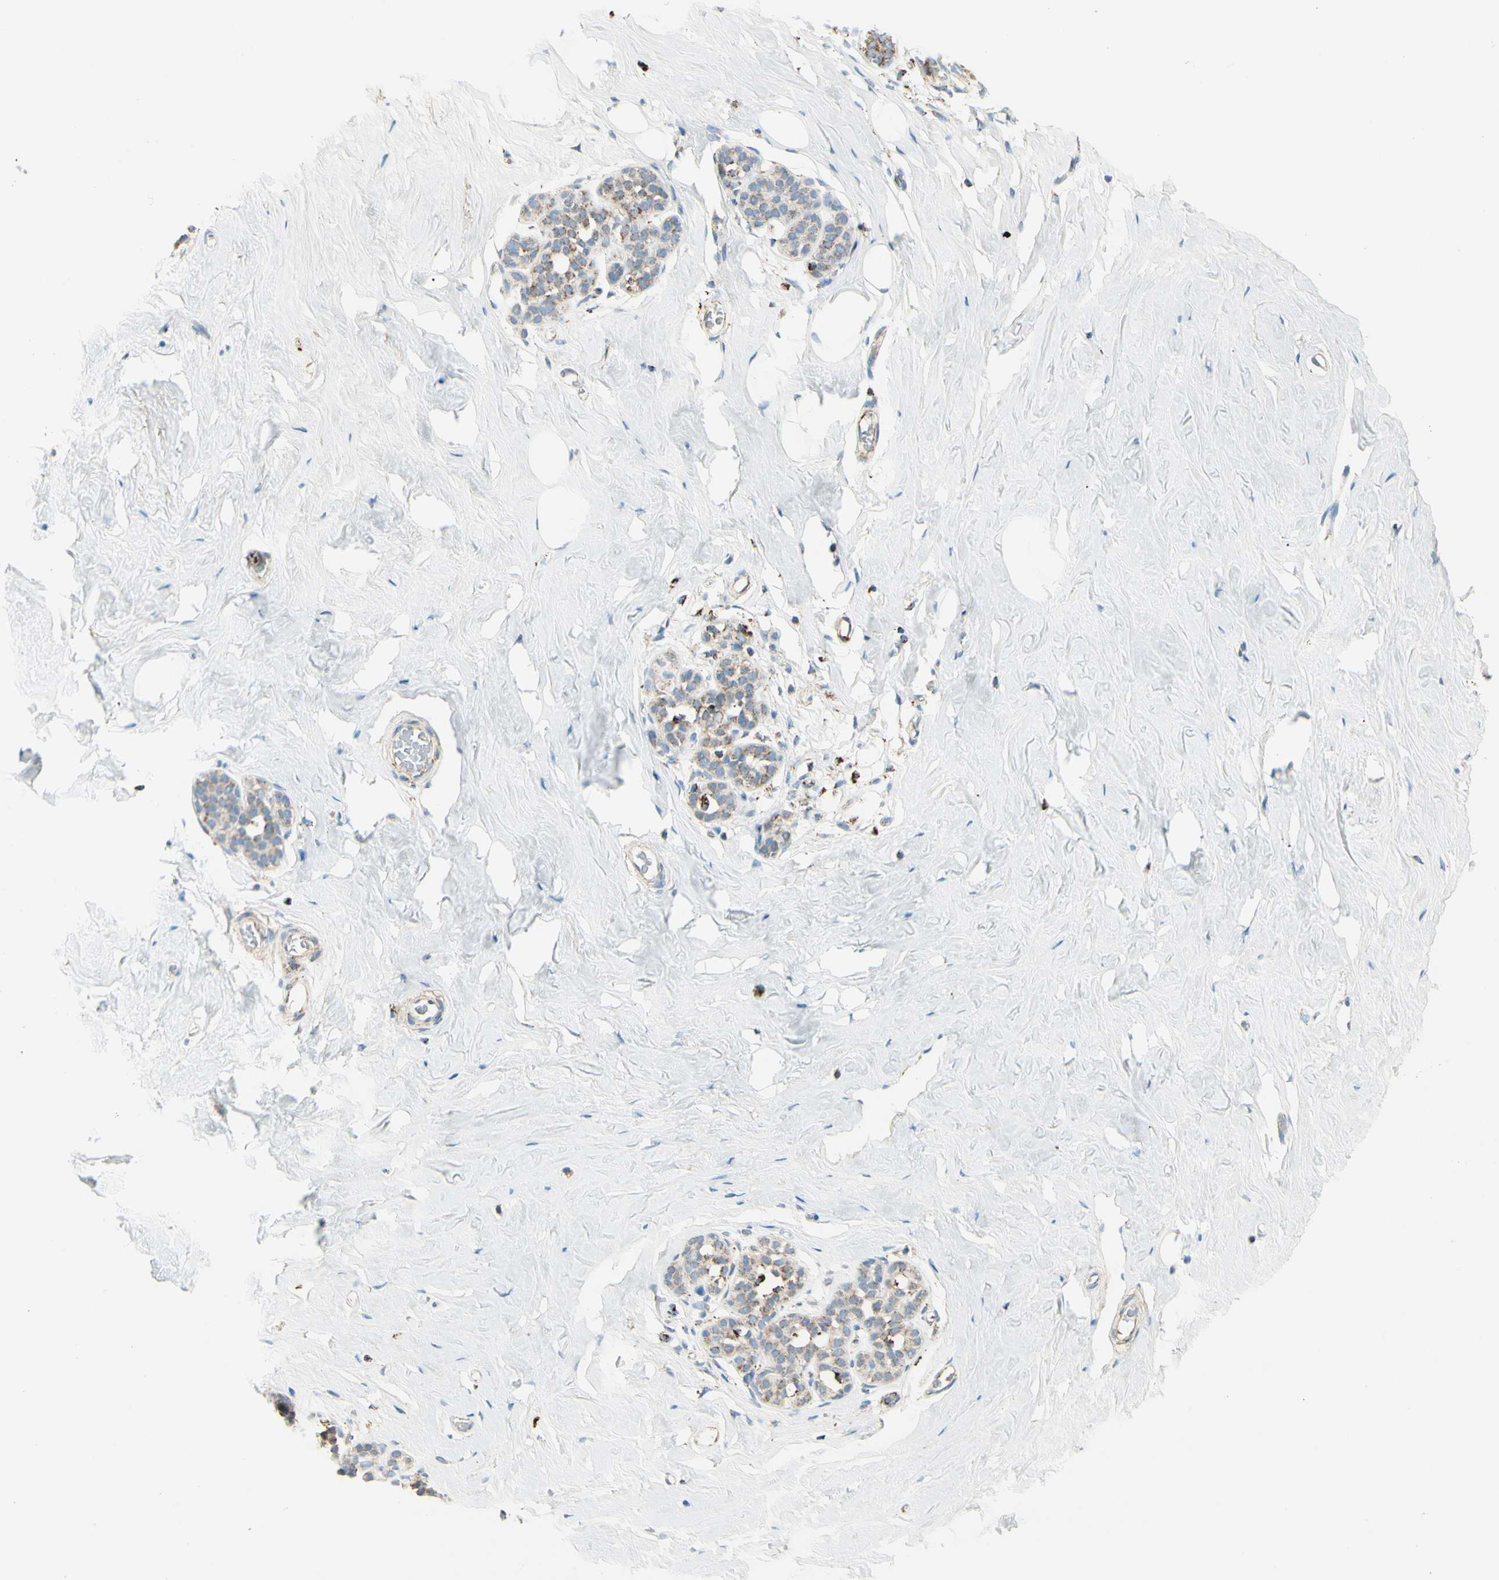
{"staining": {"intensity": "negative", "quantity": "none", "location": "none"}, "tissue": "breast", "cell_type": "Adipocytes", "image_type": "normal", "snomed": [{"axis": "morphology", "description": "Normal tissue, NOS"}, {"axis": "topography", "description": "Breast"}], "caption": "Breast was stained to show a protein in brown. There is no significant positivity in adipocytes. (DAB immunohistochemistry (IHC) with hematoxylin counter stain).", "gene": "ME2", "patient": {"sex": "female", "age": 75}}